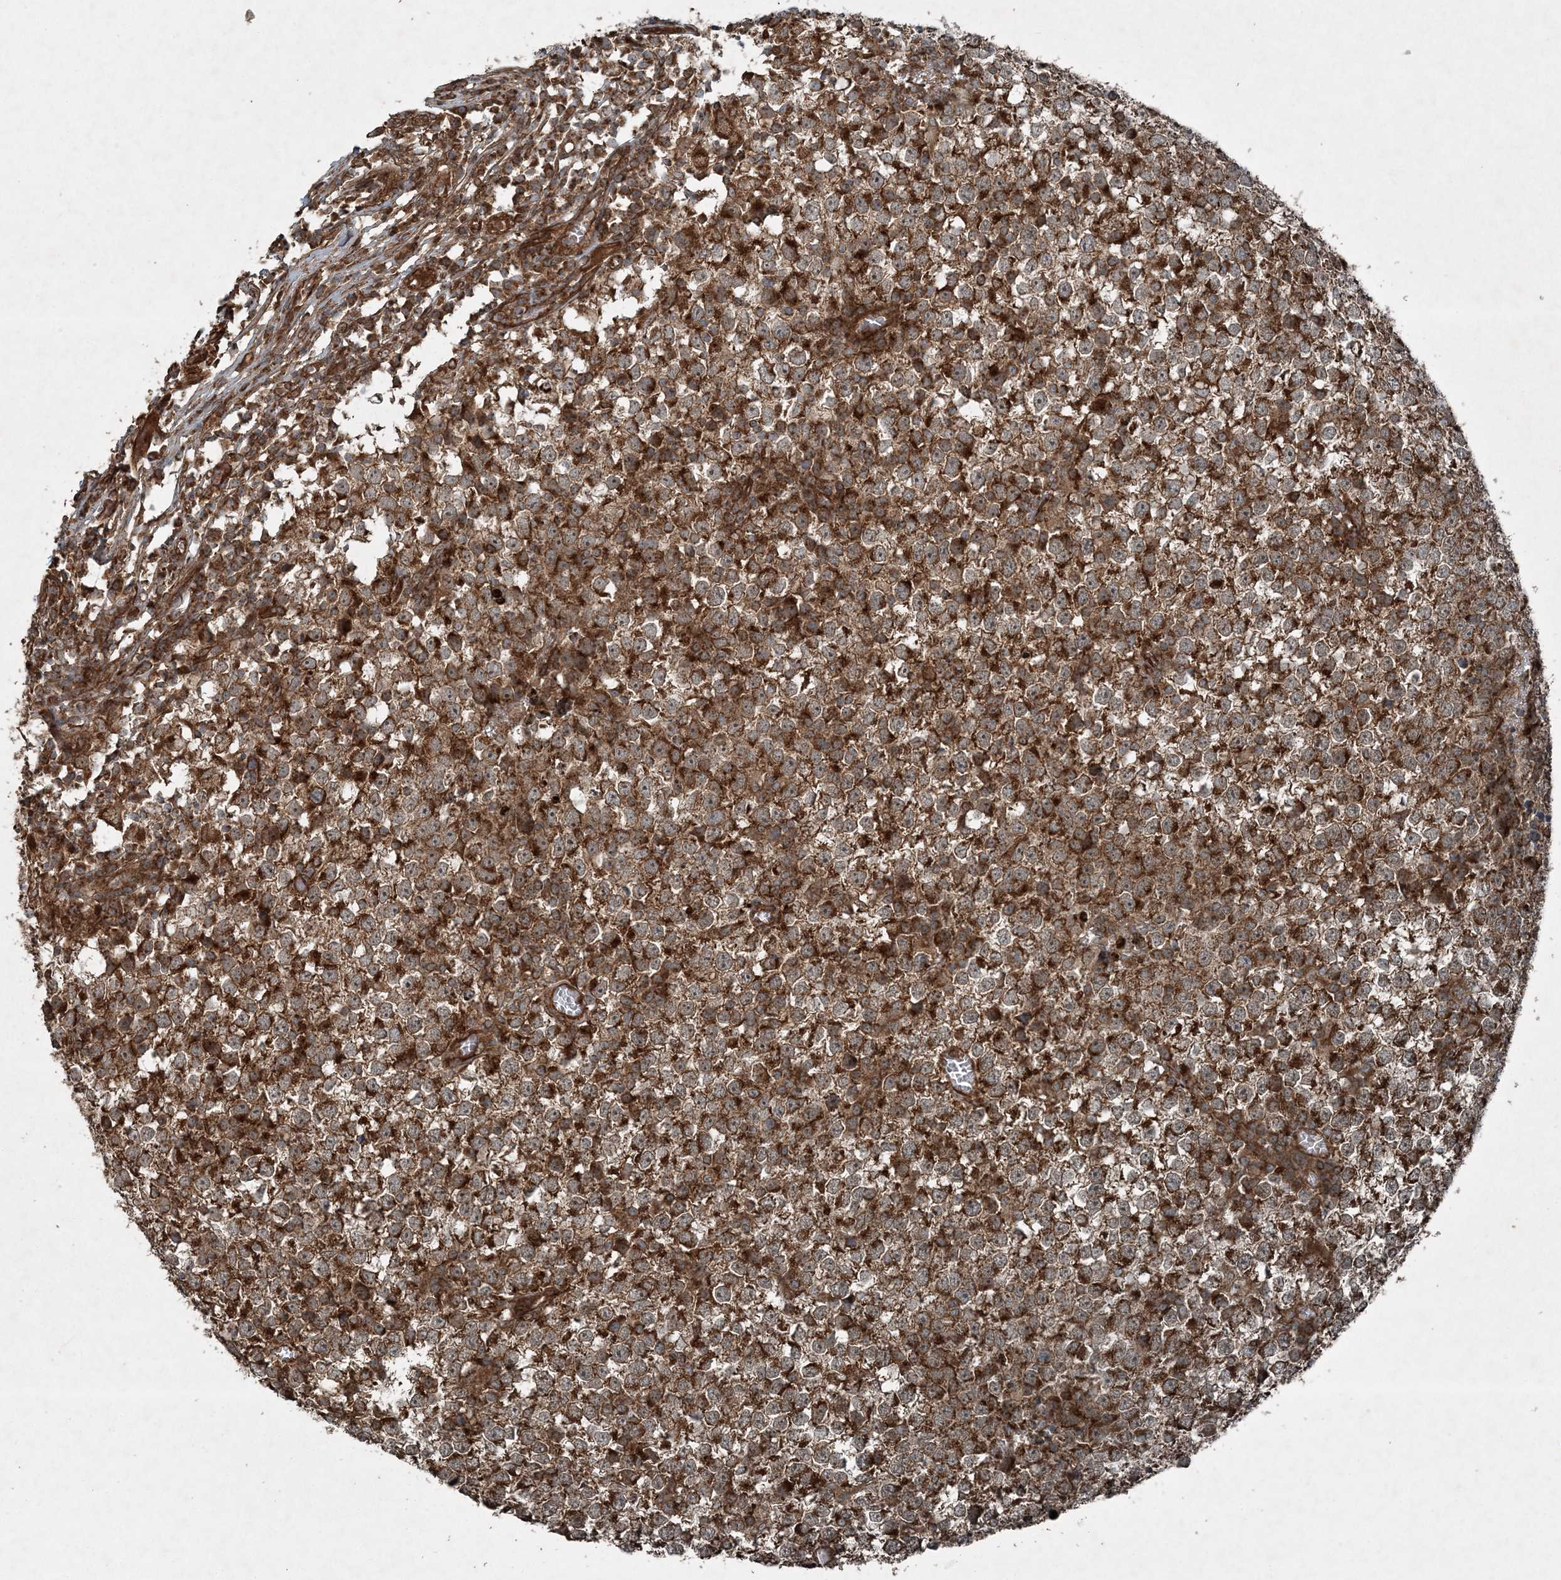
{"staining": {"intensity": "strong", "quantity": ">75%", "location": "cytoplasmic/membranous"}, "tissue": "testis cancer", "cell_type": "Tumor cells", "image_type": "cancer", "snomed": [{"axis": "morphology", "description": "Seminoma, NOS"}, {"axis": "topography", "description": "Testis"}], "caption": "The photomicrograph demonstrates a brown stain indicating the presence of a protein in the cytoplasmic/membranous of tumor cells in testis seminoma.", "gene": "COPS7B", "patient": {"sex": "male", "age": 65}}